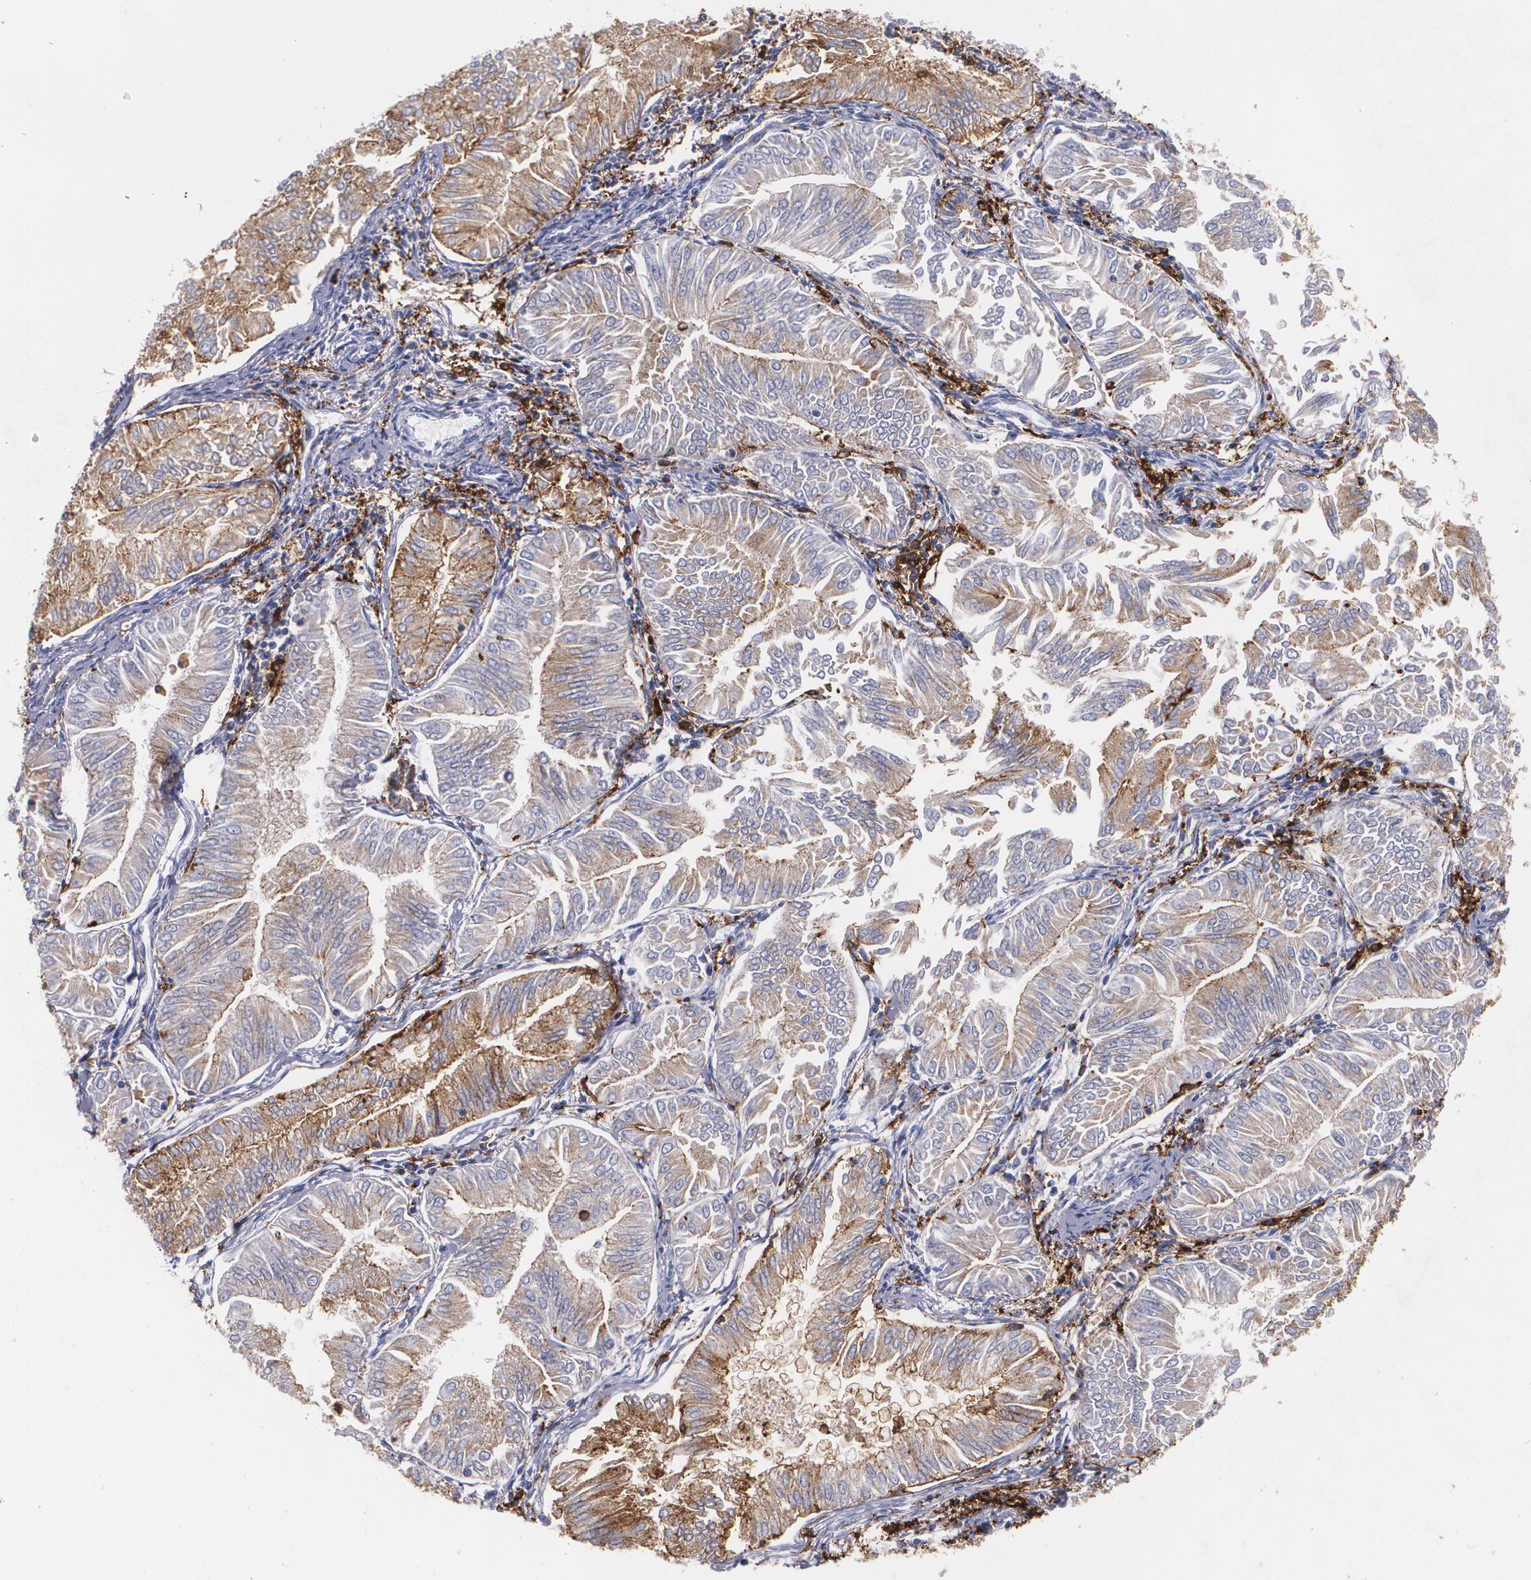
{"staining": {"intensity": "moderate", "quantity": "25%-75%", "location": "cytoplasmic/membranous"}, "tissue": "endometrial cancer", "cell_type": "Tumor cells", "image_type": "cancer", "snomed": [{"axis": "morphology", "description": "Adenocarcinoma, NOS"}, {"axis": "topography", "description": "Endometrium"}], "caption": "Human endometrial cancer (adenocarcinoma) stained with a brown dye reveals moderate cytoplasmic/membranous positive expression in approximately 25%-75% of tumor cells.", "gene": "HLA-DRA", "patient": {"sex": "female", "age": 53}}